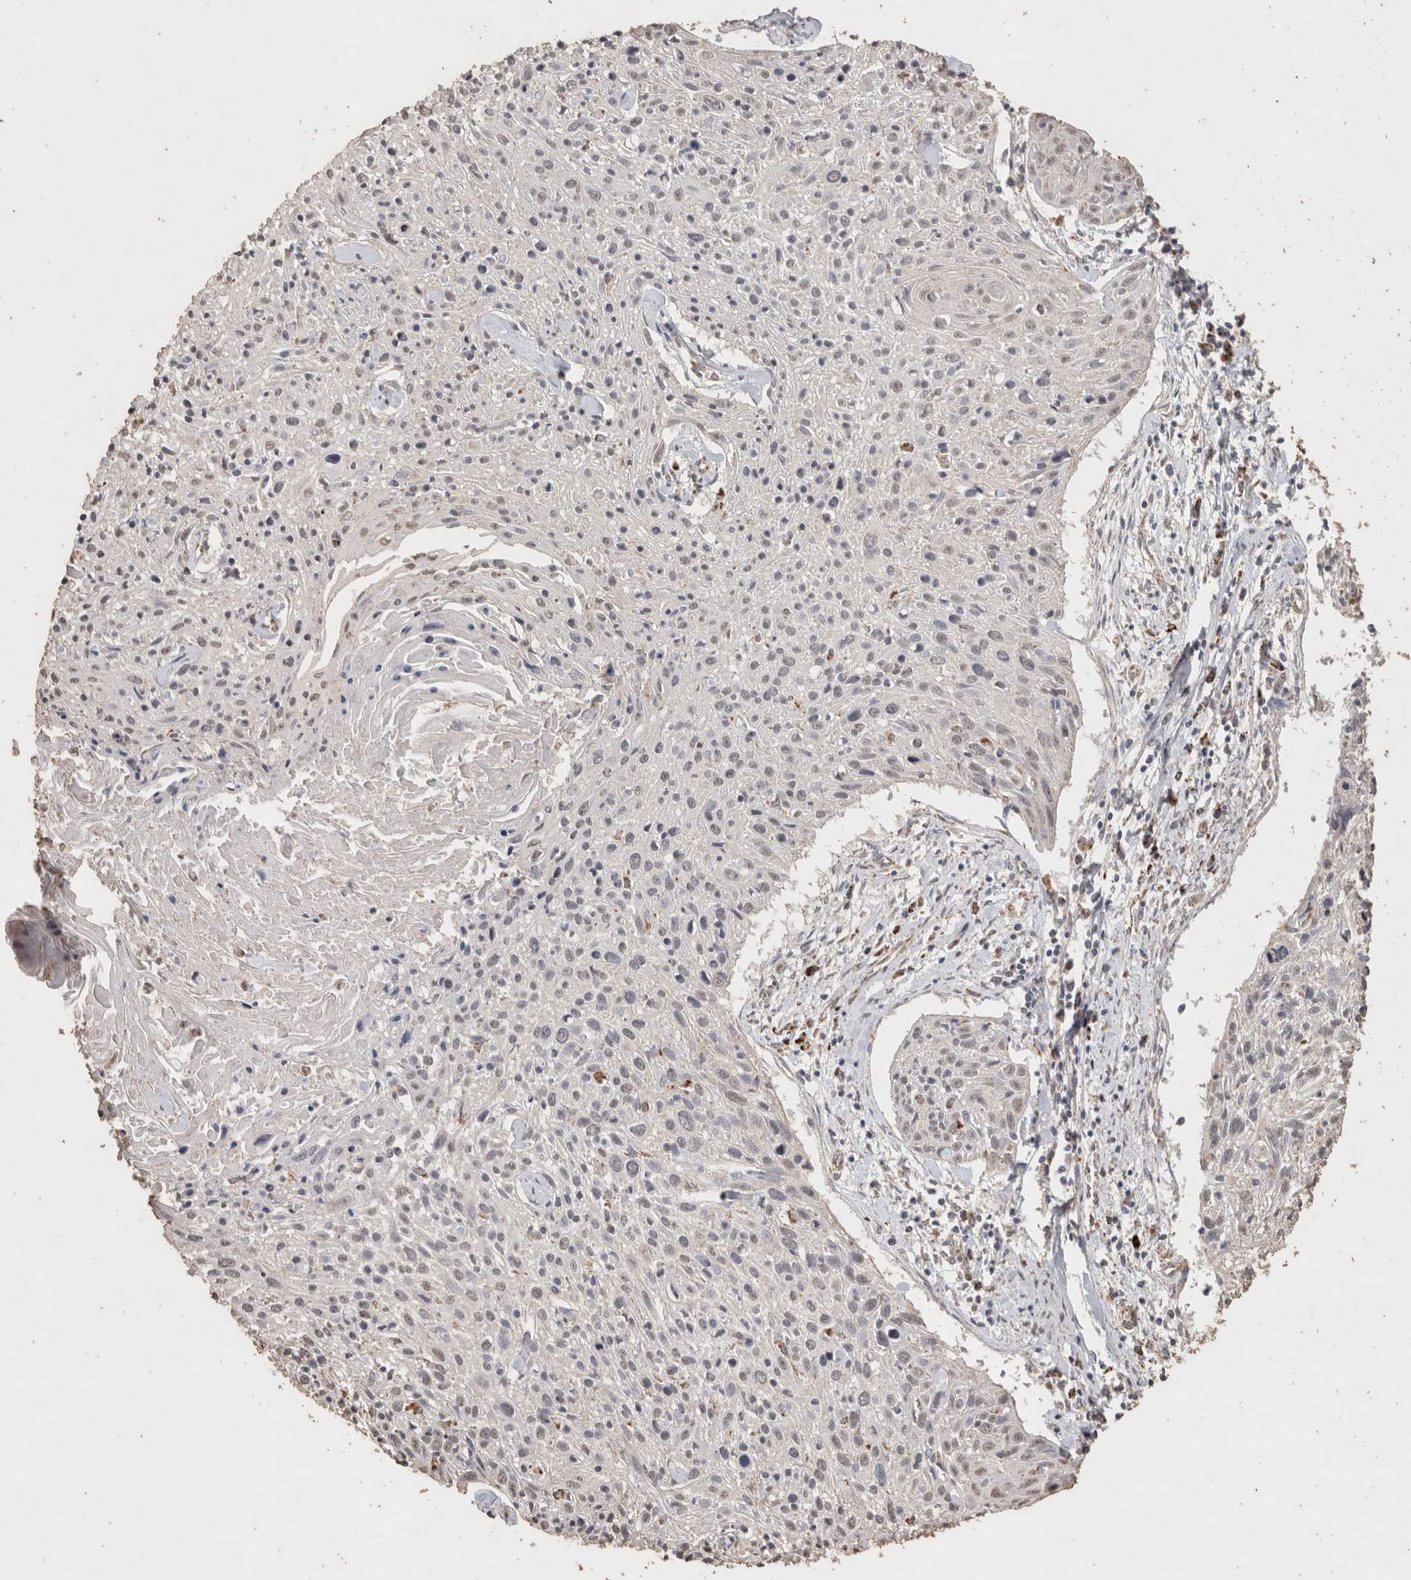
{"staining": {"intensity": "negative", "quantity": "none", "location": "none"}, "tissue": "cervical cancer", "cell_type": "Tumor cells", "image_type": "cancer", "snomed": [{"axis": "morphology", "description": "Squamous cell carcinoma, NOS"}, {"axis": "topography", "description": "Cervix"}], "caption": "Immunohistochemistry photomicrograph of neoplastic tissue: human cervical squamous cell carcinoma stained with DAB (3,3'-diaminobenzidine) demonstrates no significant protein positivity in tumor cells.", "gene": "ACADM", "patient": {"sex": "female", "age": 51}}